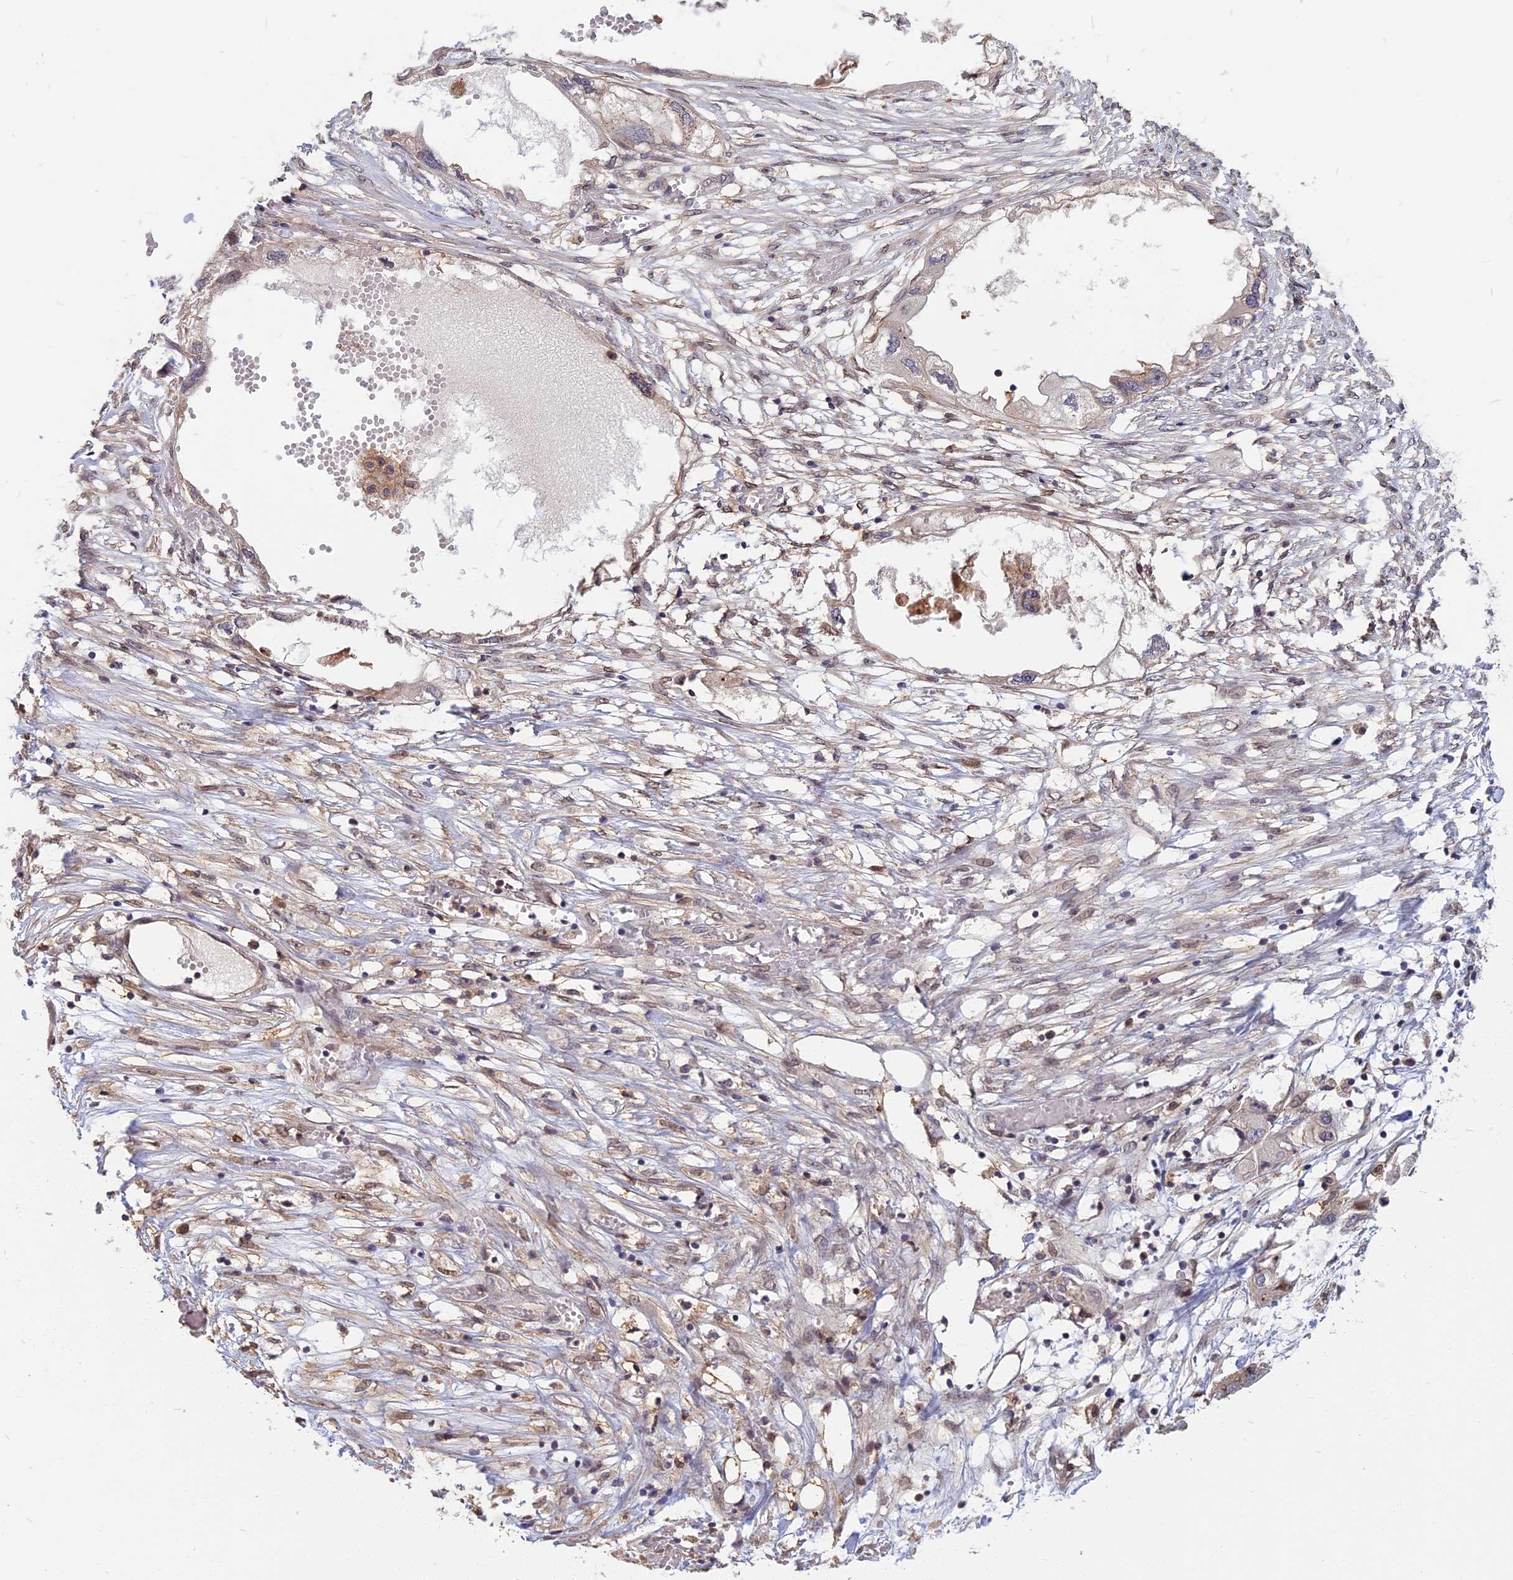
{"staining": {"intensity": "negative", "quantity": "none", "location": "none"}, "tissue": "endometrial cancer", "cell_type": "Tumor cells", "image_type": "cancer", "snomed": [{"axis": "morphology", "description": "Adenocarcinoma, NOS"}, {"axis": "morphology", "description": "Adenocarcinoma, metastatic, NOS"}, {"axis": "topography", "description": "Adipose tissue"}, {"axis": "topography", "description": "Endometrium"}], "caption": "IHC histopathology image of neoplastic tissue: human endometrial cancer stained with DAB shows no significant protein staining in tumor cells.", "gene": "SPG11", "patient": {"sex": "female", "age": 67}}